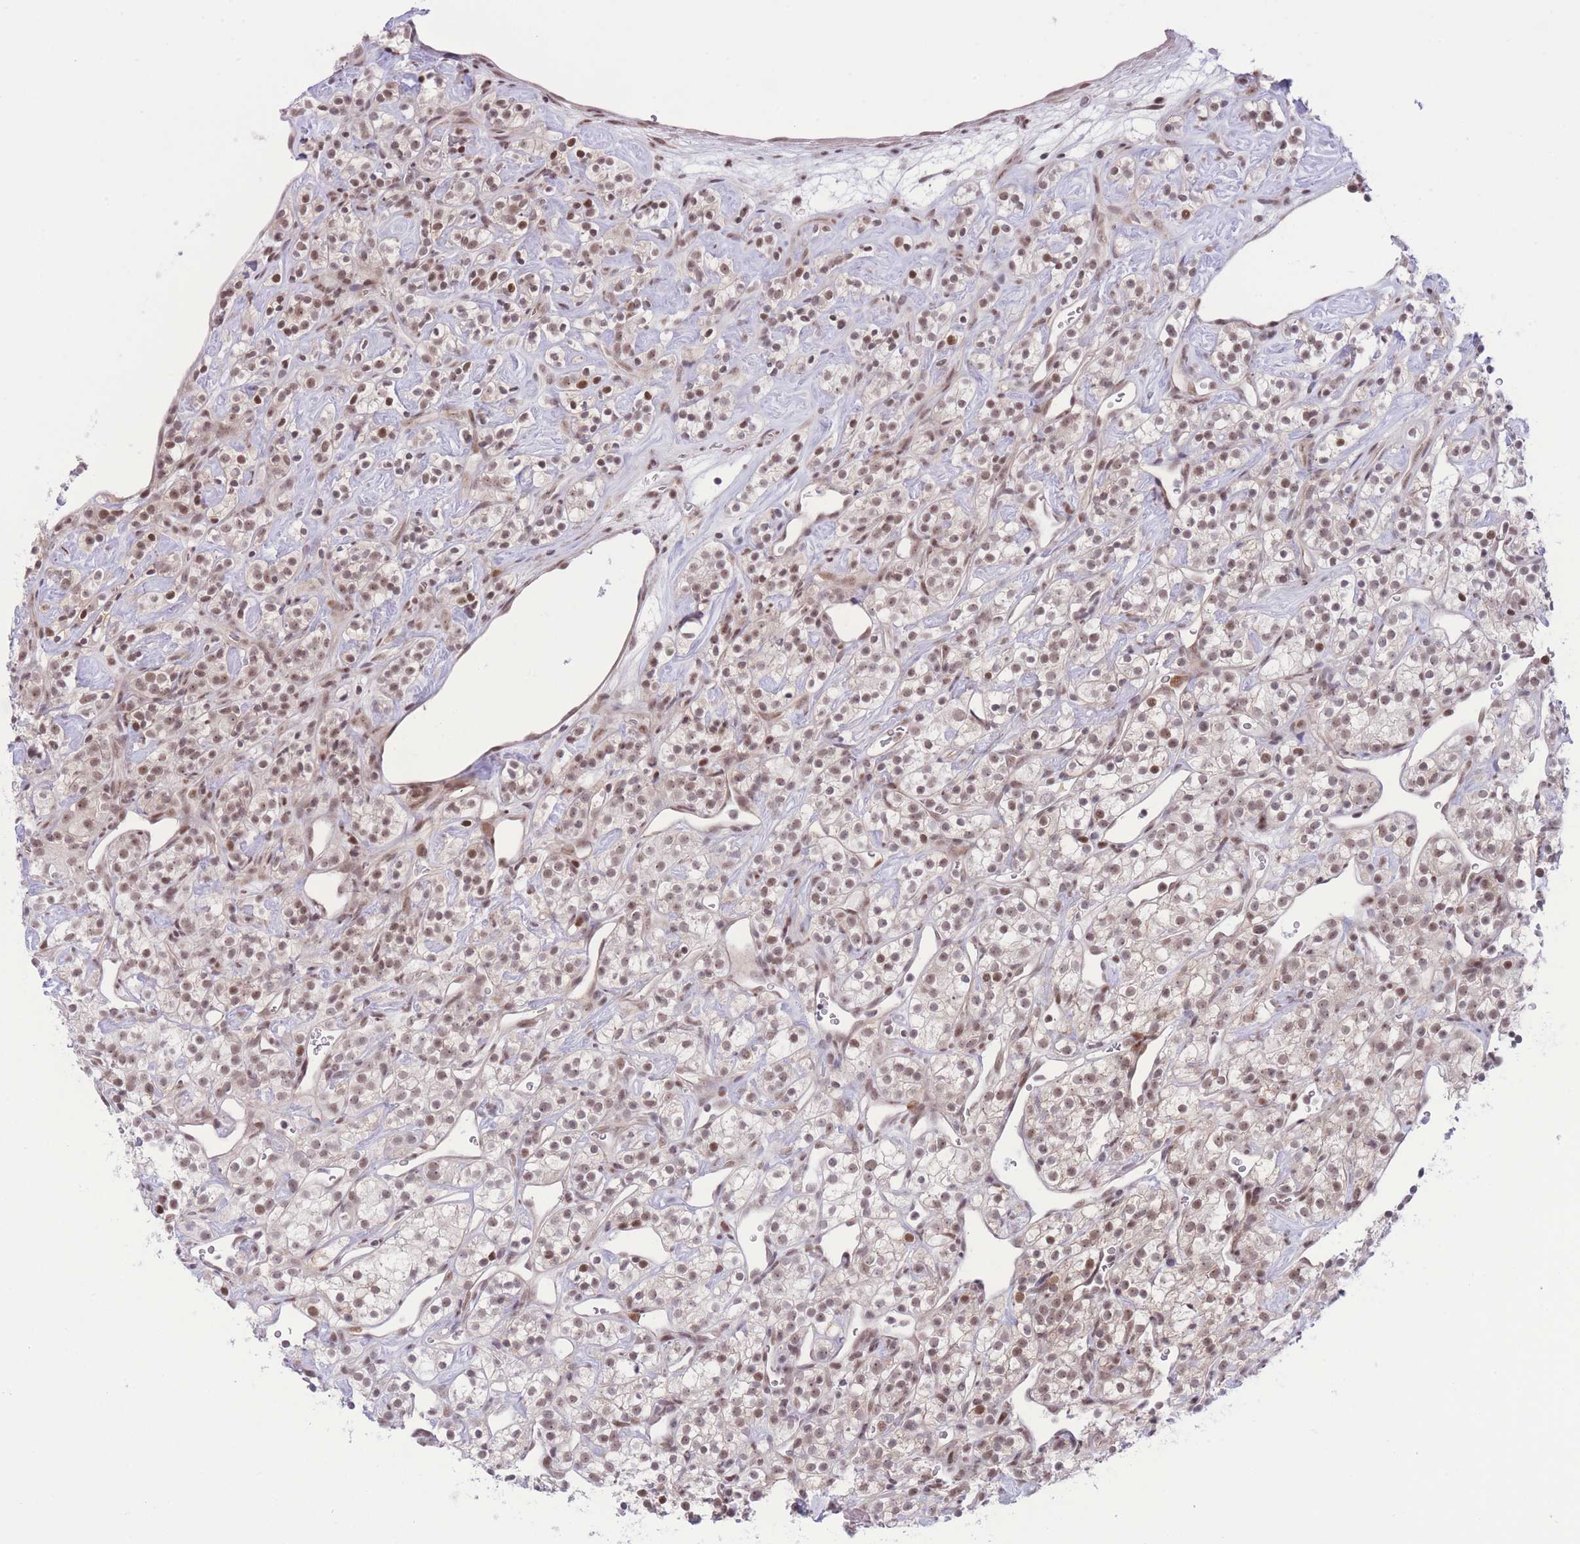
{"staining": {"intensity": "moderate", "quantity": ">75%", "location": "nuclear"}, "tissue": "renal cancer", "cell_type": "Tumor cells", "image_type": "cancer", "snomed": [{"axis": "morphology", "description": "Adenocarcinoma, NOS"}, {"axis": "topography", "description": "Kidney"}], "caption": "Immunohistochemical staining of human renal adenocarcinoma exhibits moderate nuclear protein positivity in approximately >75% of tumor cells.", "gene": "PCIF1", "patient": {"sex": "male", "age": 77}}